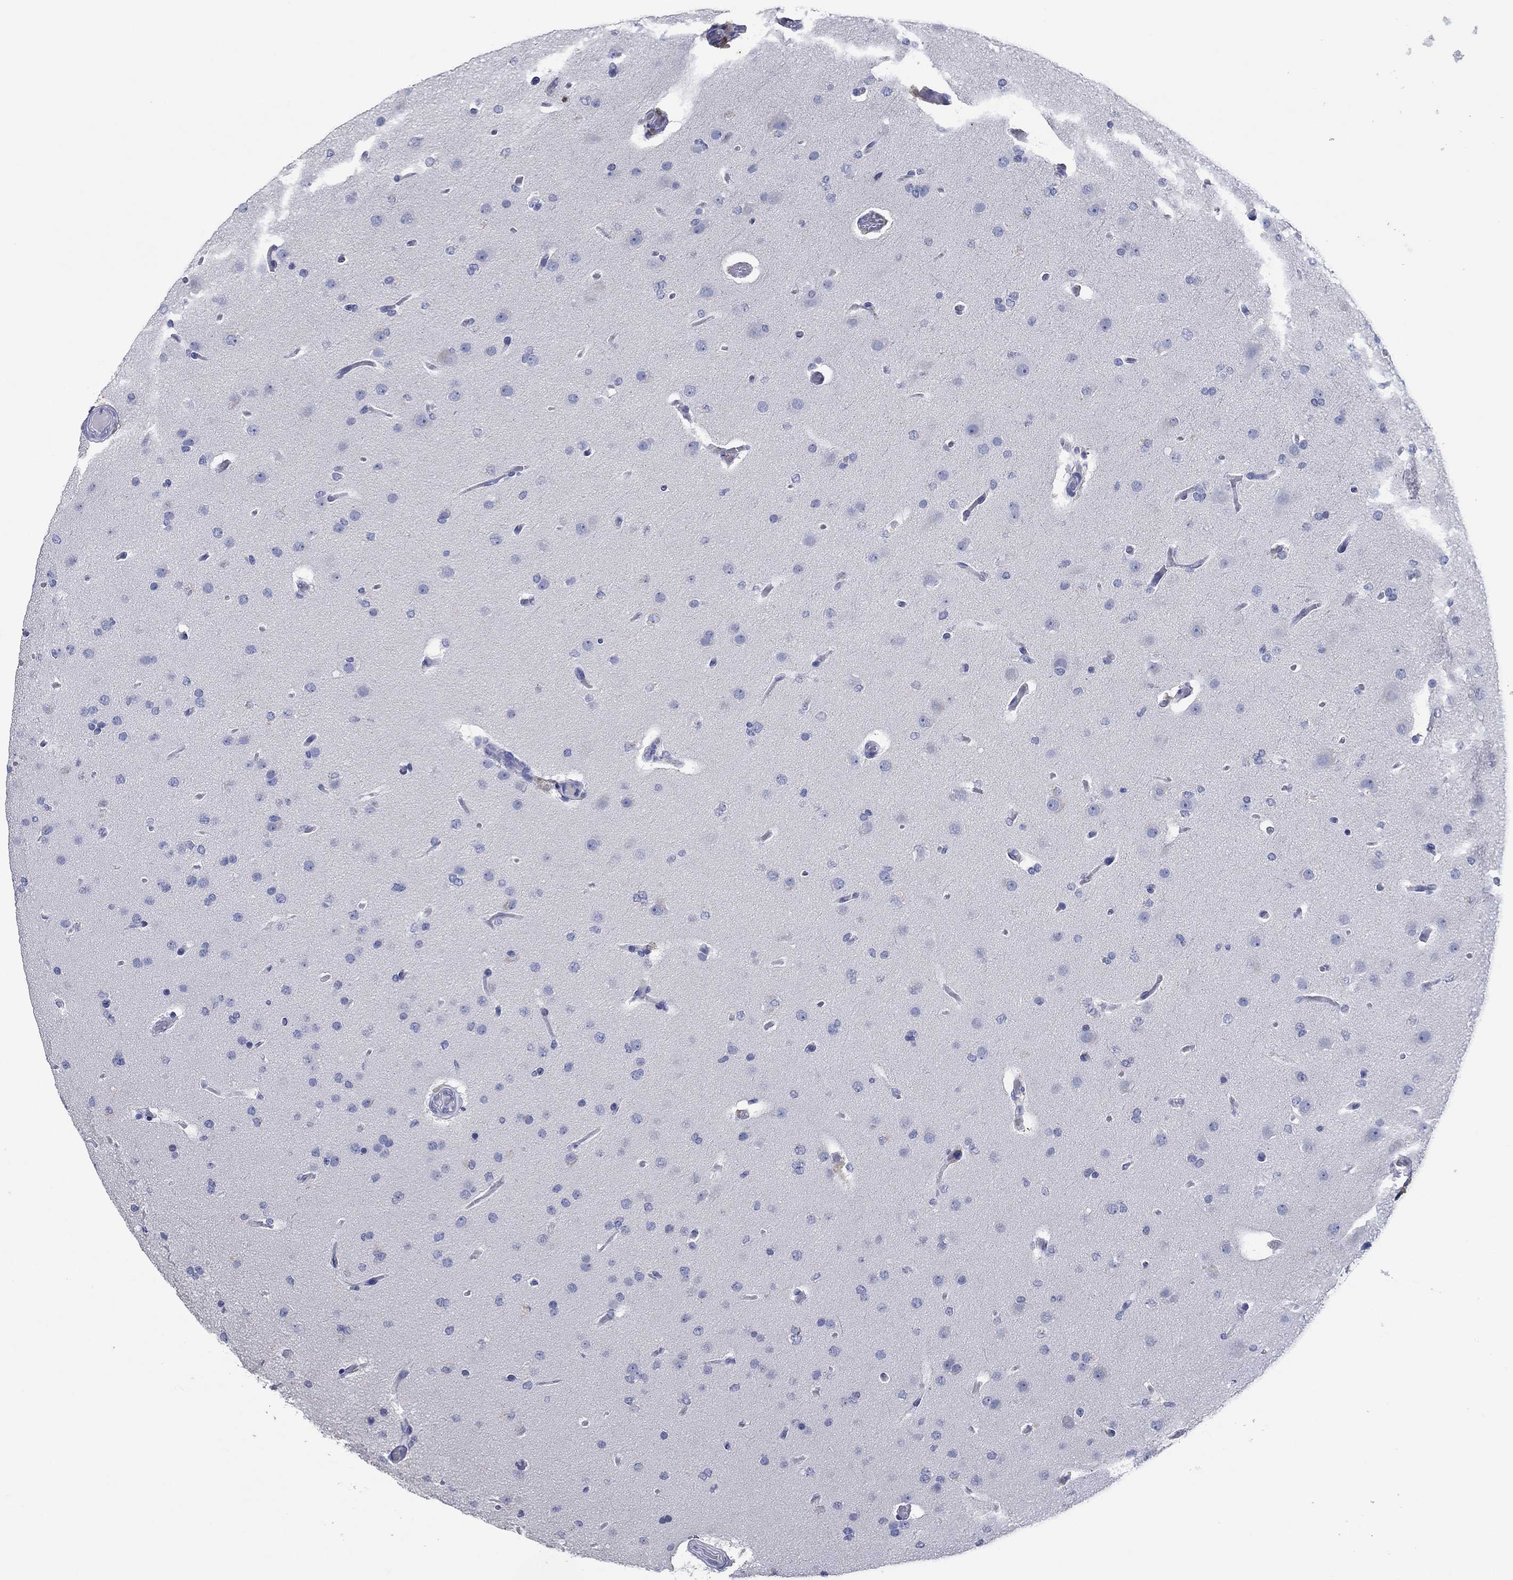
{"staining": {"intensity": "negative", "quantity": "none", "location": "none"}, "tissue": "glioma", "cell_type": "Tumor cells", "image_type": "cancer", "snomed": [{"axis": "morphology", "description": "Glioma, malignant, Low grade"}, {"axis": "topography", "description": "Brain"}], "caption": "Immunohistochemistry micrograph of malignant glioma (low-grade) stained for a protein (brown), which exhibits no expression in tumor cells.", "gene": "POU5F1", "patient": {"sex": "male", "age": 41}}